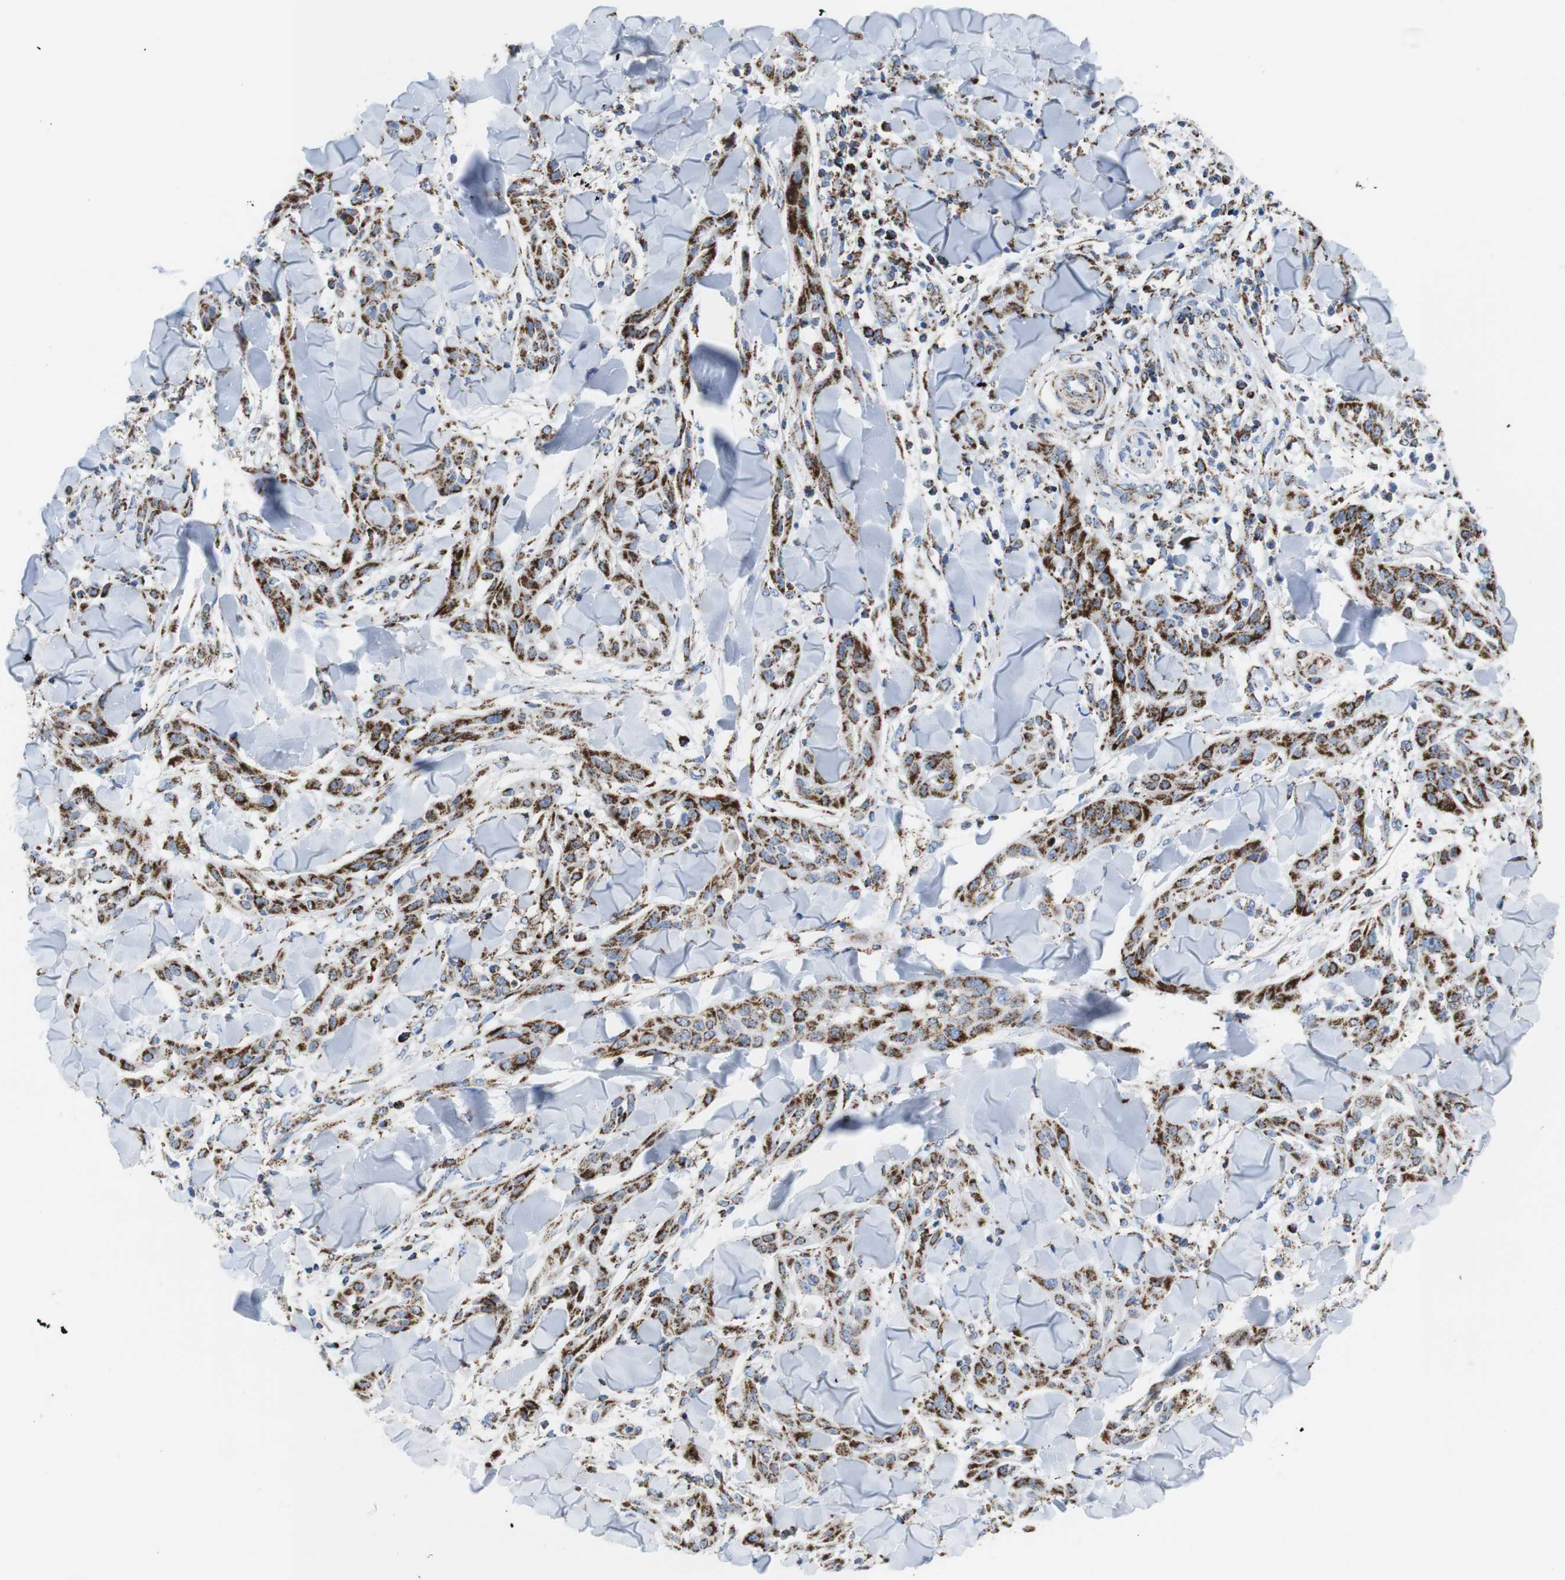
{"staining": {"intensity": "moderate", "quantity": ">75%", "location": "cytoplasmic/membranous"}, "tissue": "skin cancer", "cell_type": "Tumor cells", "image_type": "cancer", "snomed": [{"axis": "morphology", "description": "Squamous cell carcinoma, NOS"}, {"axis": "topography", "description": "Skin"}], "caption": "A brown stain shows moderate cytoplasmic/membranous expression of a protein in human skin cancer (squamous cell carcinoma) tumor cells. Immunohistochemistry (ihc) stains the protein in brown and the nuclei are stained blue.", "gene": "ATP5PO", "patient": {"sex": "male", "age": 24}}